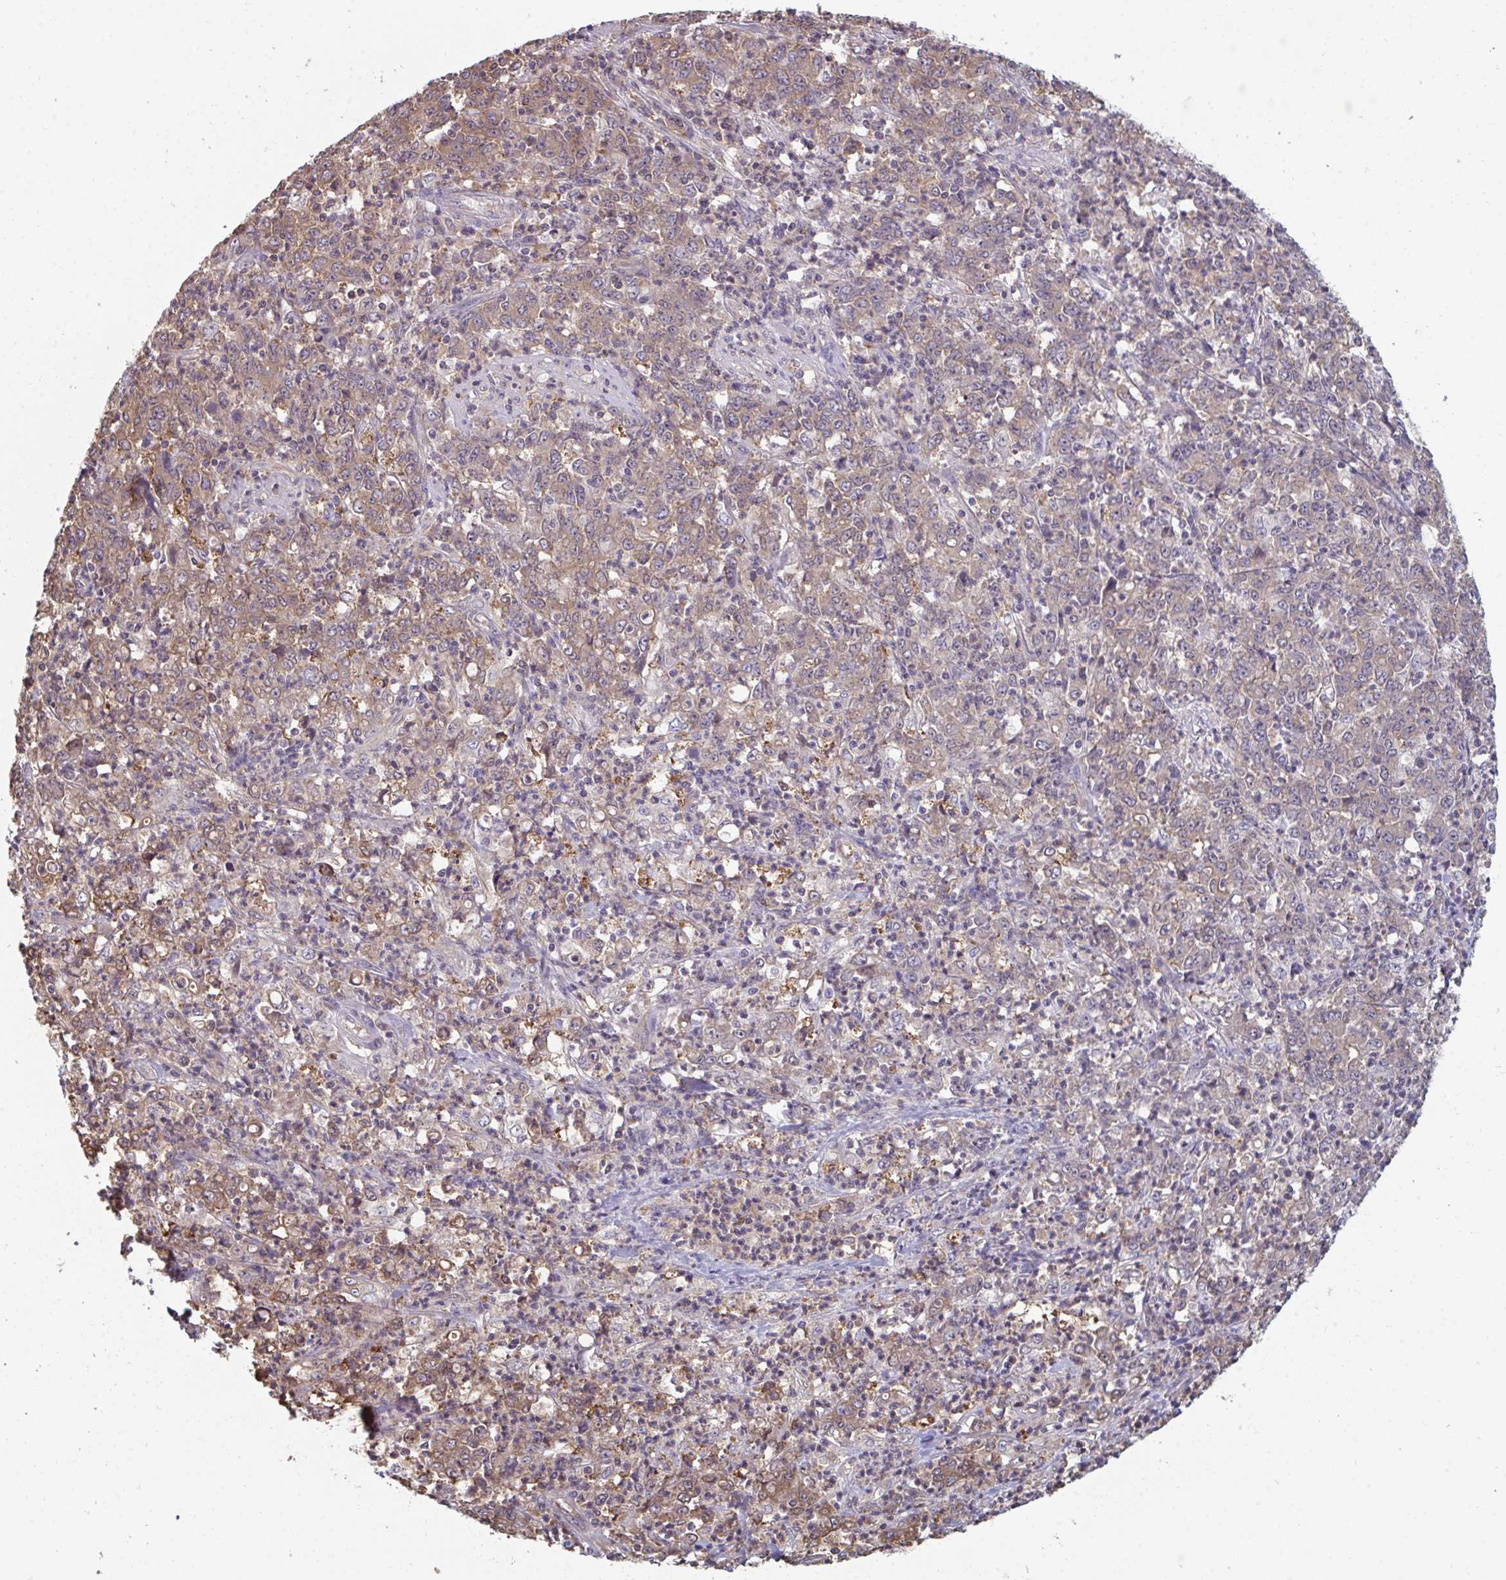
{"staining": {"intensity": "weak", "quantity": "25%-75%", "location": "cytoplasmic/membranous"}, "tissue": "stomach cancer", "cell_type": "Tumor cells", "image_type": "cancer", "snomed": [{"axis": "morphology", "description": "Adenocarcinoma, NOS"}, {"axis": "topography", "description": "Stomach, lower"}], "caption": "Immunohistochemical staining of human stomach cancer shows low levels of weak cytoplasmic/membranous protein expression in approximately 25%-75% of tumor cells.", "gene": "TTC9C", "patient": {"sex": "female", "age": 71}}